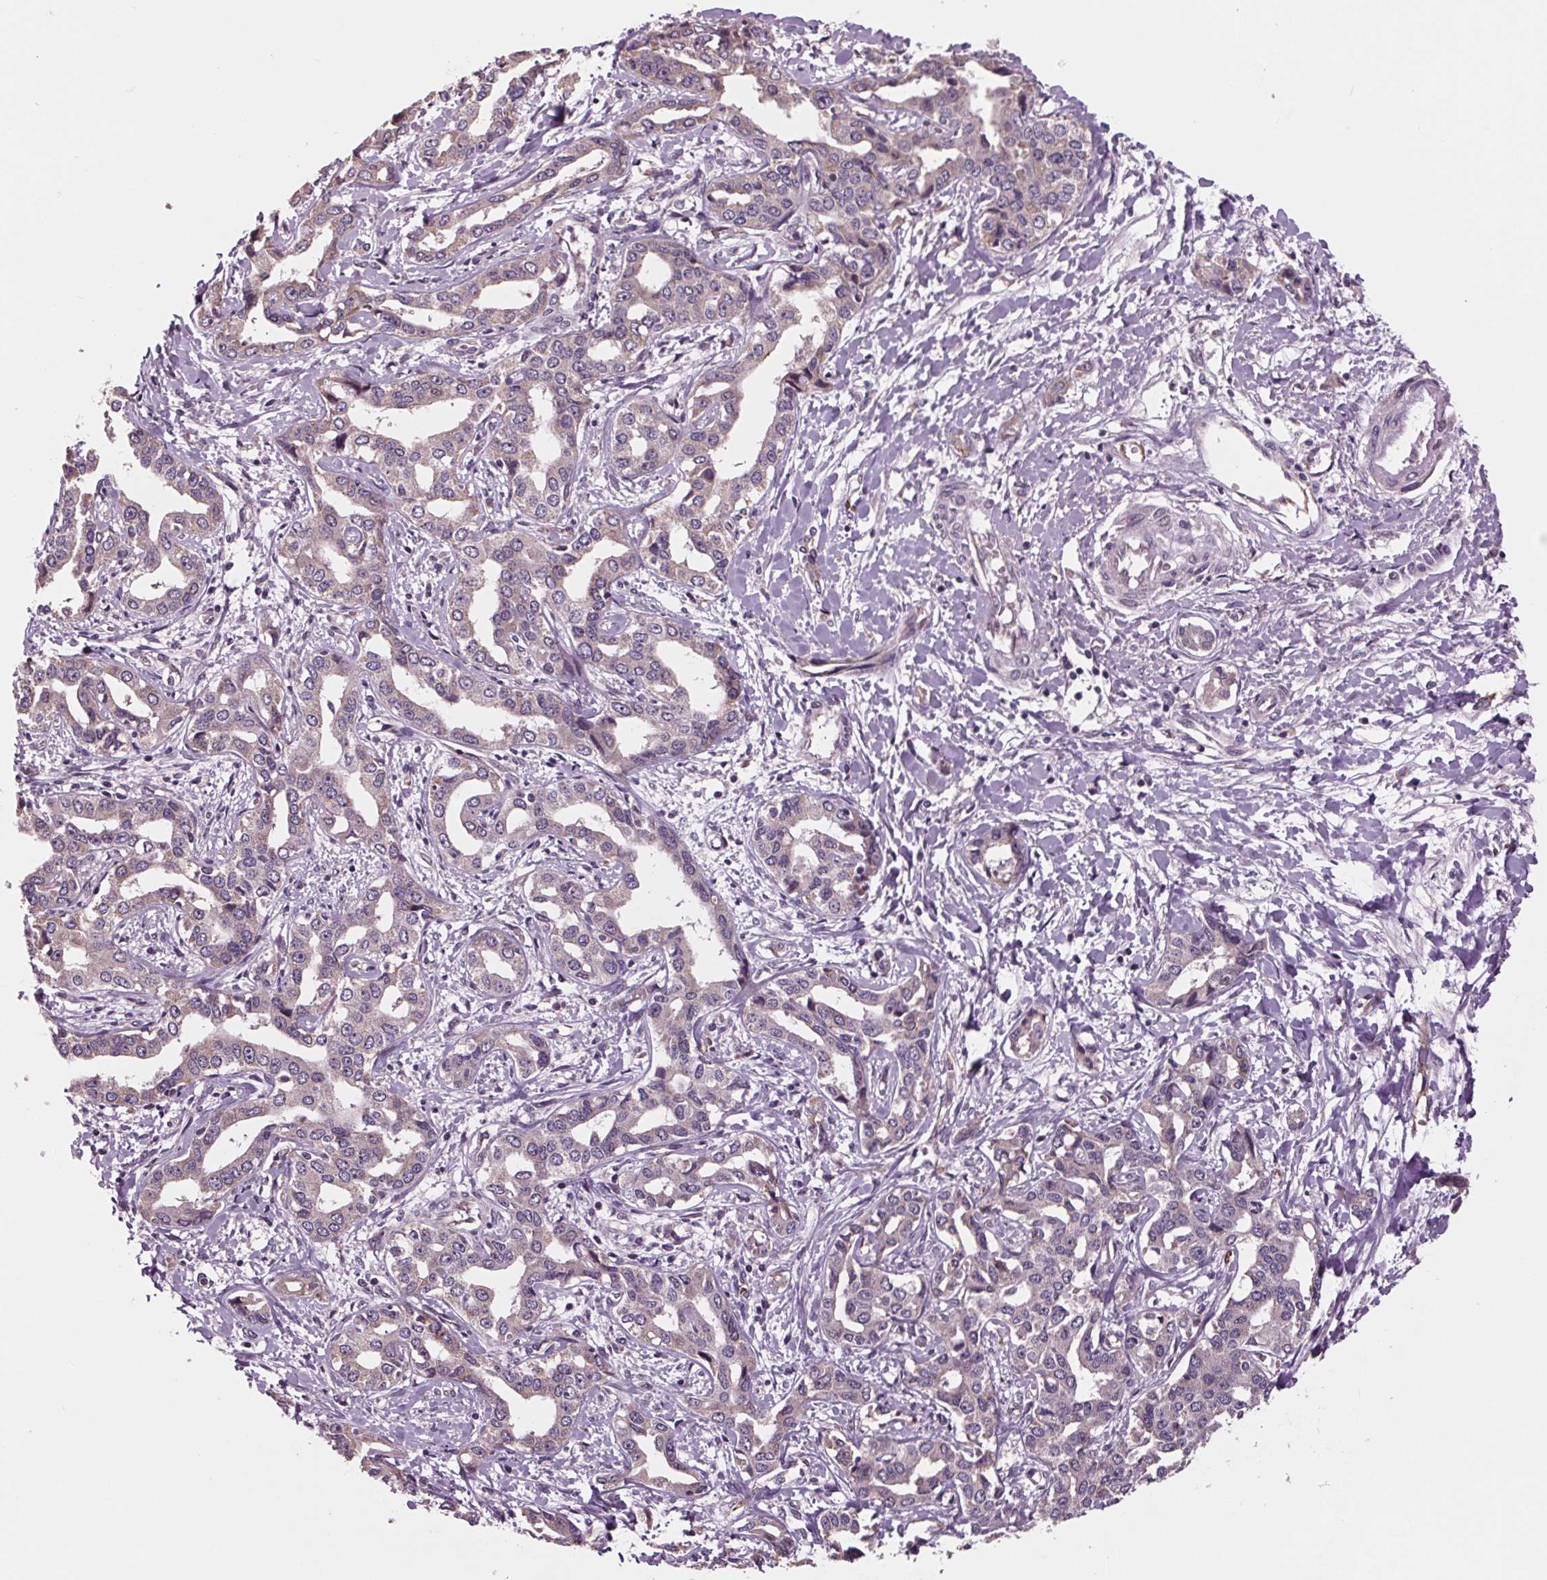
{"staining": {"intensity": "weak", "quantity": "25%-75%", "location": "cytoplasmic/membranous"}, "tissue": "liver cancer", "cell_type": "Tumor cells", "image_type": "cancer", "snomed": [{"axis": "morphology", "description": "Cholangiocarcinoma"}, {"axis": "topography", "description": "Liver"}], "caption": "The image shows a brown stain indicating the presence of a protein in the cytoplasmic/membranous of tumor cells in liver cancer.", "gene": "MAPK8", "patient": {"sex": "male", "age": 59}}